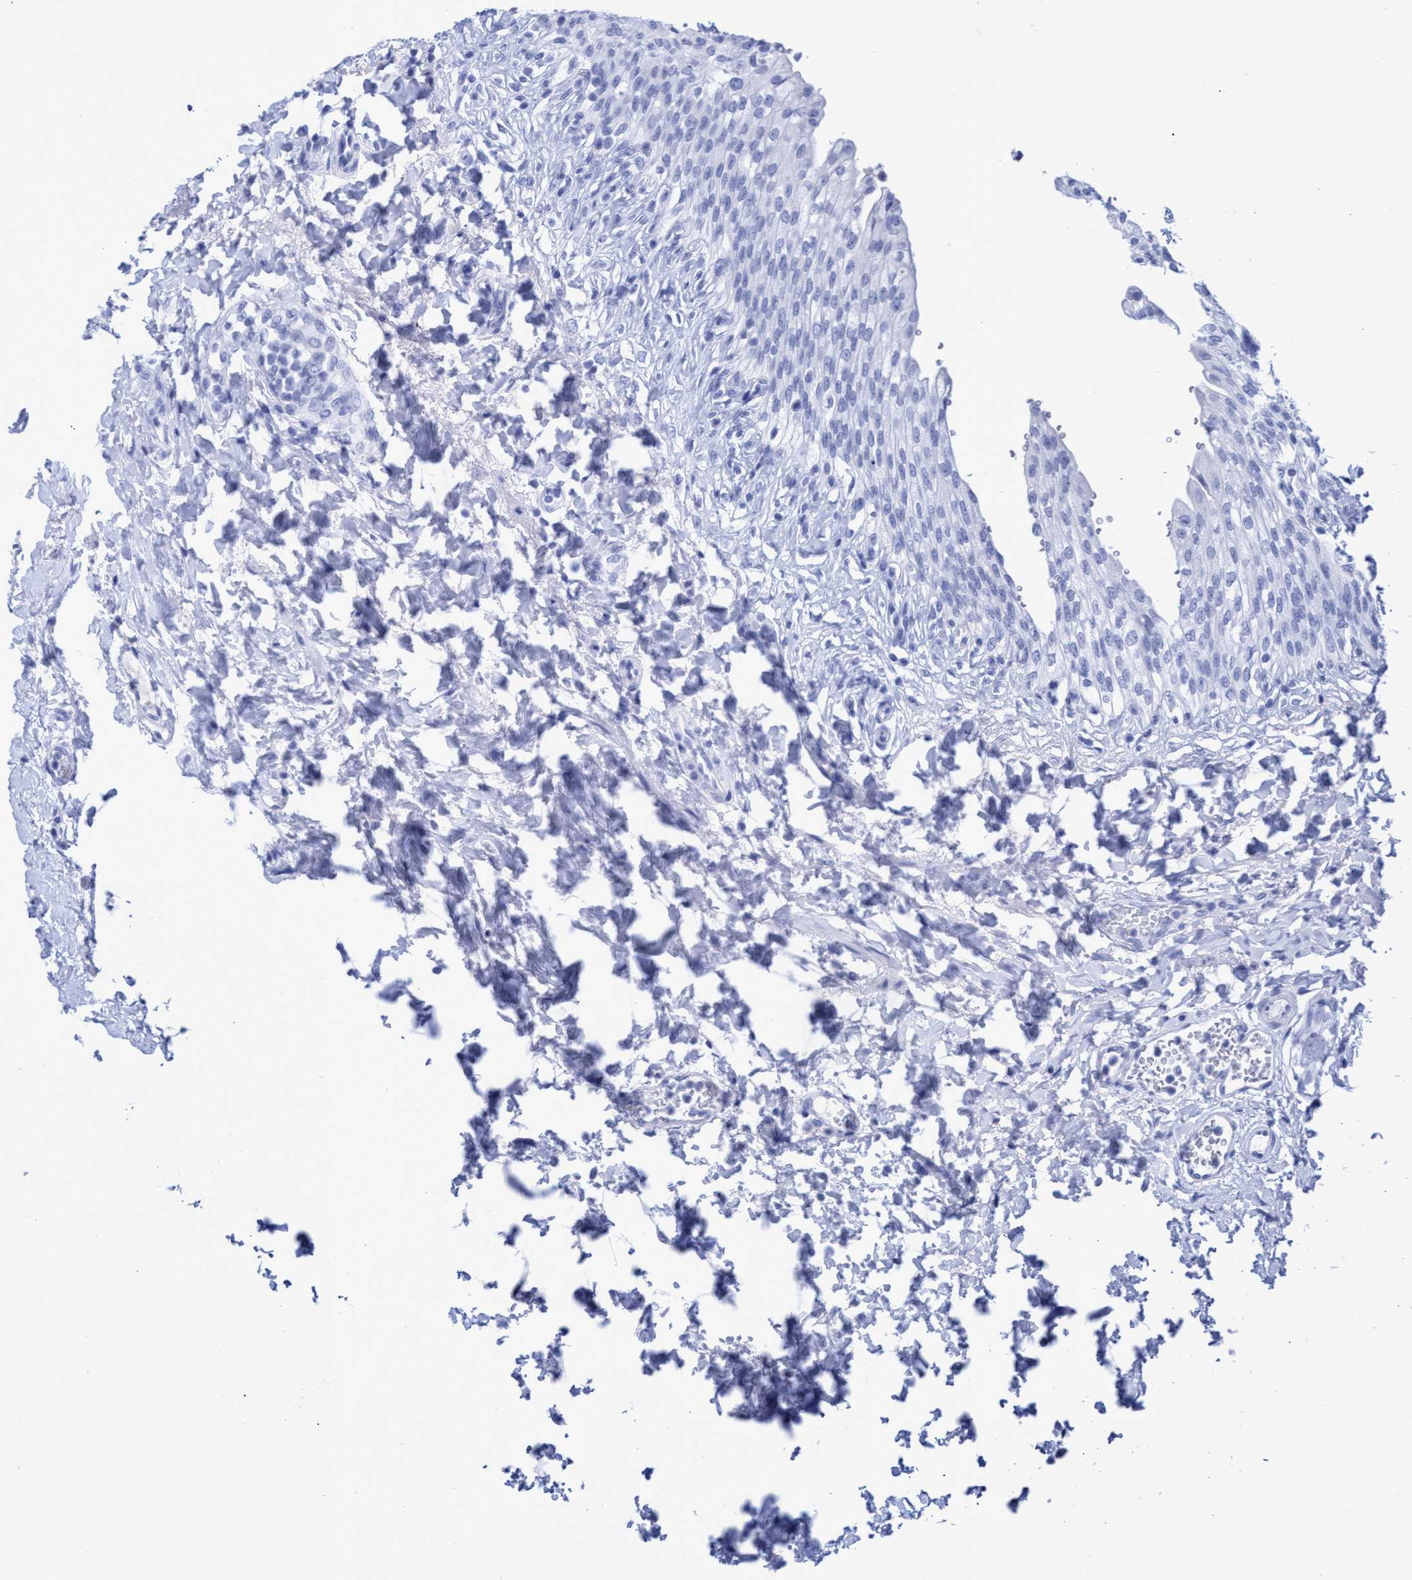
{"staining": {"intensity": "negative", "quantity": "none", "location": "none"}, "tissue": "urinary bladder", "cell_type": "Urothelial cells", "image_type": "normal", "snomed": [{"axis": "morphology", "description": "Urothelial carcinoma, High grade"}, {"axis": "topography", "description": "Urinary bladder"}], "caption": "High power microscopy histopathology image of an immunohistochemistry histopathology image of normal urinary bladder, revealing no significant expression in urothelial cells.", "gene": "INSL6", "patient": {"sex": "male", "age": 46}}